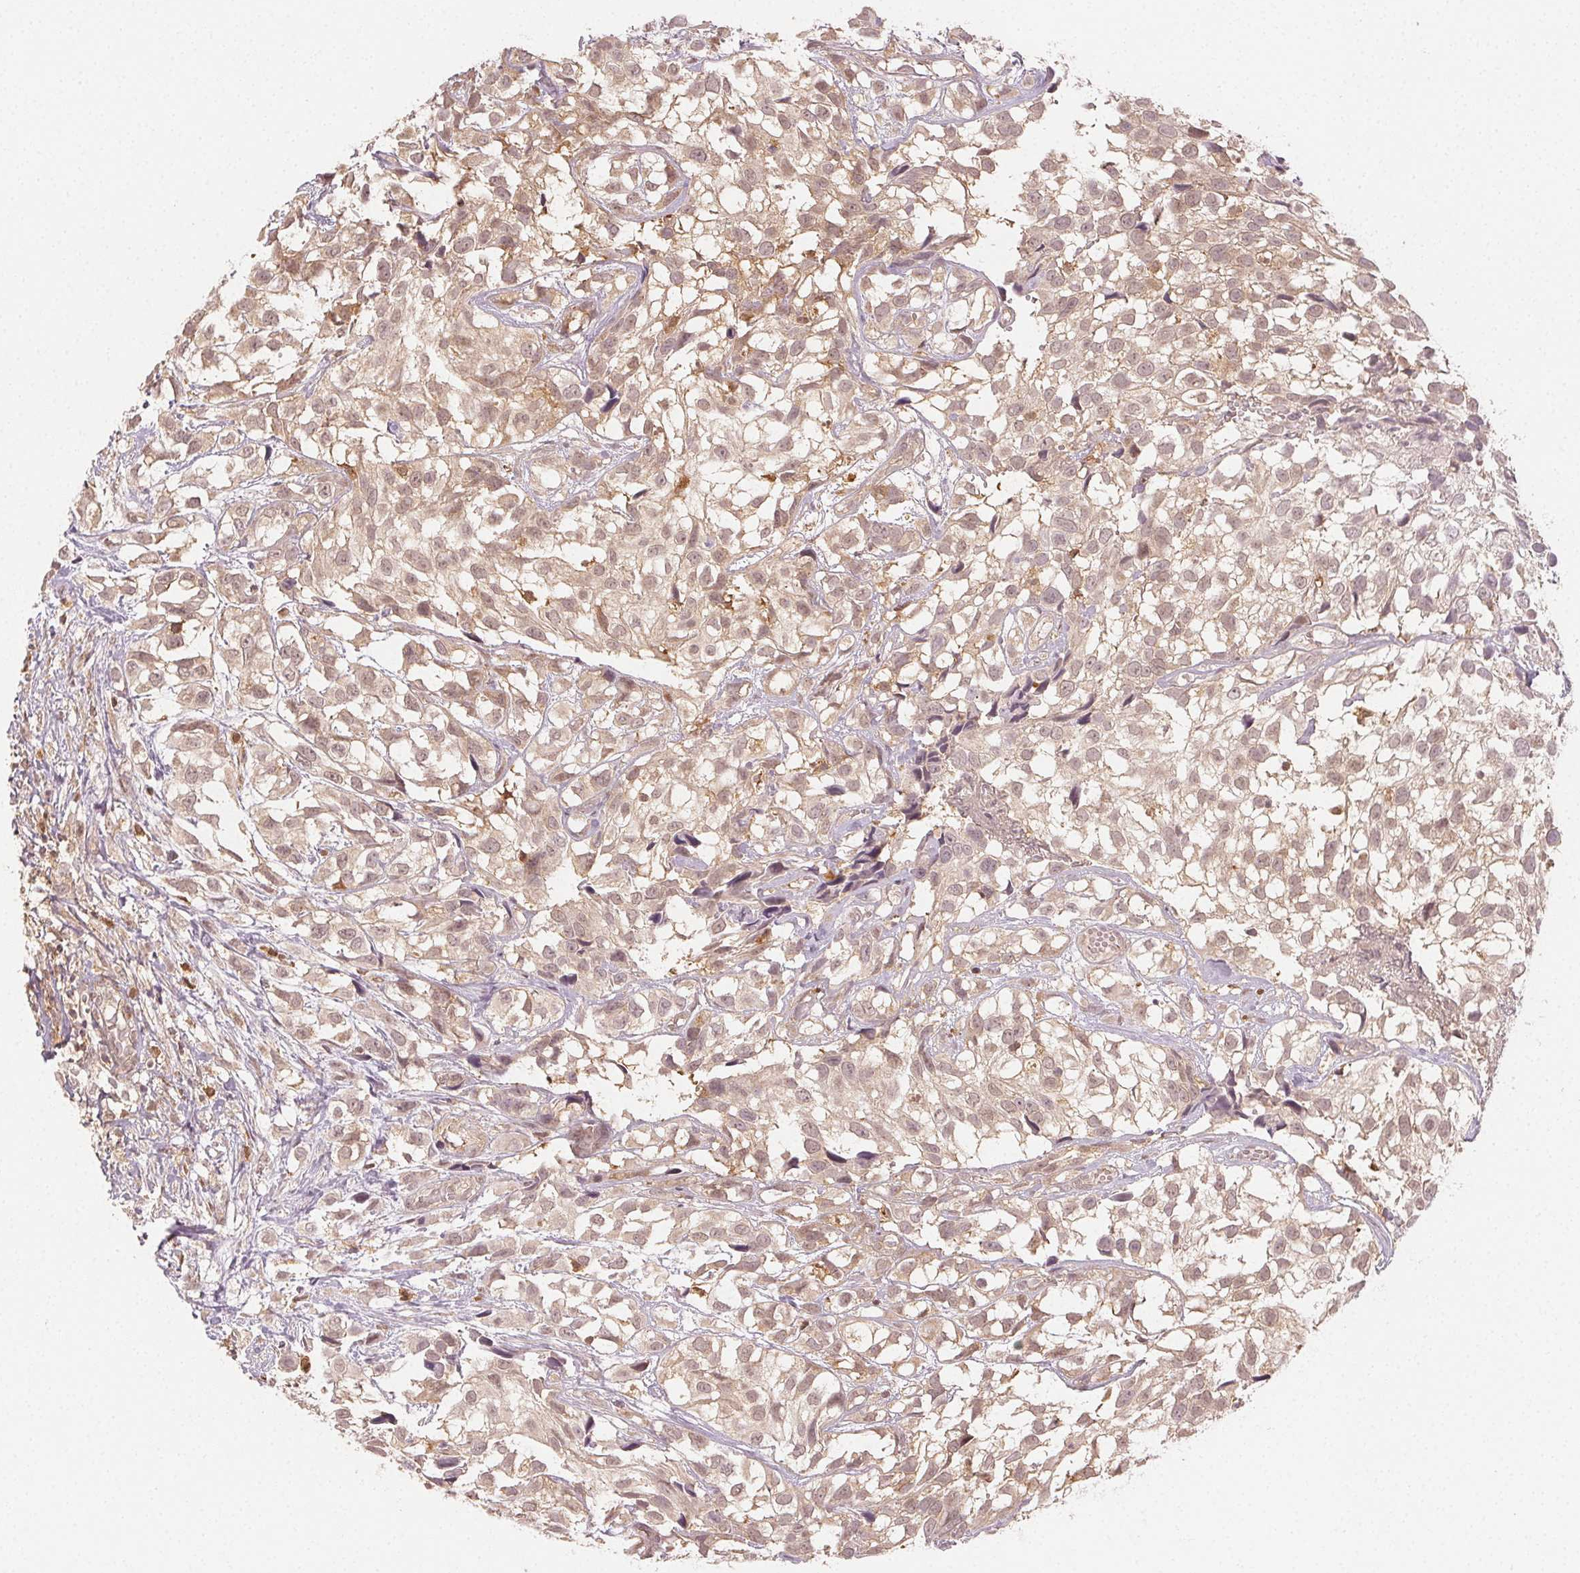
{"staining": {"intensity": "weak", "quantity": ">75%", "location": "cytoplasmic/membranous,nuclear"}, "tissue": "urothelial cancer", "cell_type": "Tumor cells", "image_type": "cancer", "snomed": [{"axis": "morphology", "description": "Urothelial carcinoma, High grade"}, {"axis": "topography", "description": "Urinary bladder"}], "caption": "DAB (3,3'-diaminobenzidine) immunohistochemical staining of high-grade urothelial carcinoma shows weak cytoplasmic/membranous and nuclear protein expression in approximately >75% of tumor cells. (DAB IHC, brown staining for protein, blue staining for nuclei).", "gene": "MAPK14", "patient": {"sex": "male", "age": 56}}